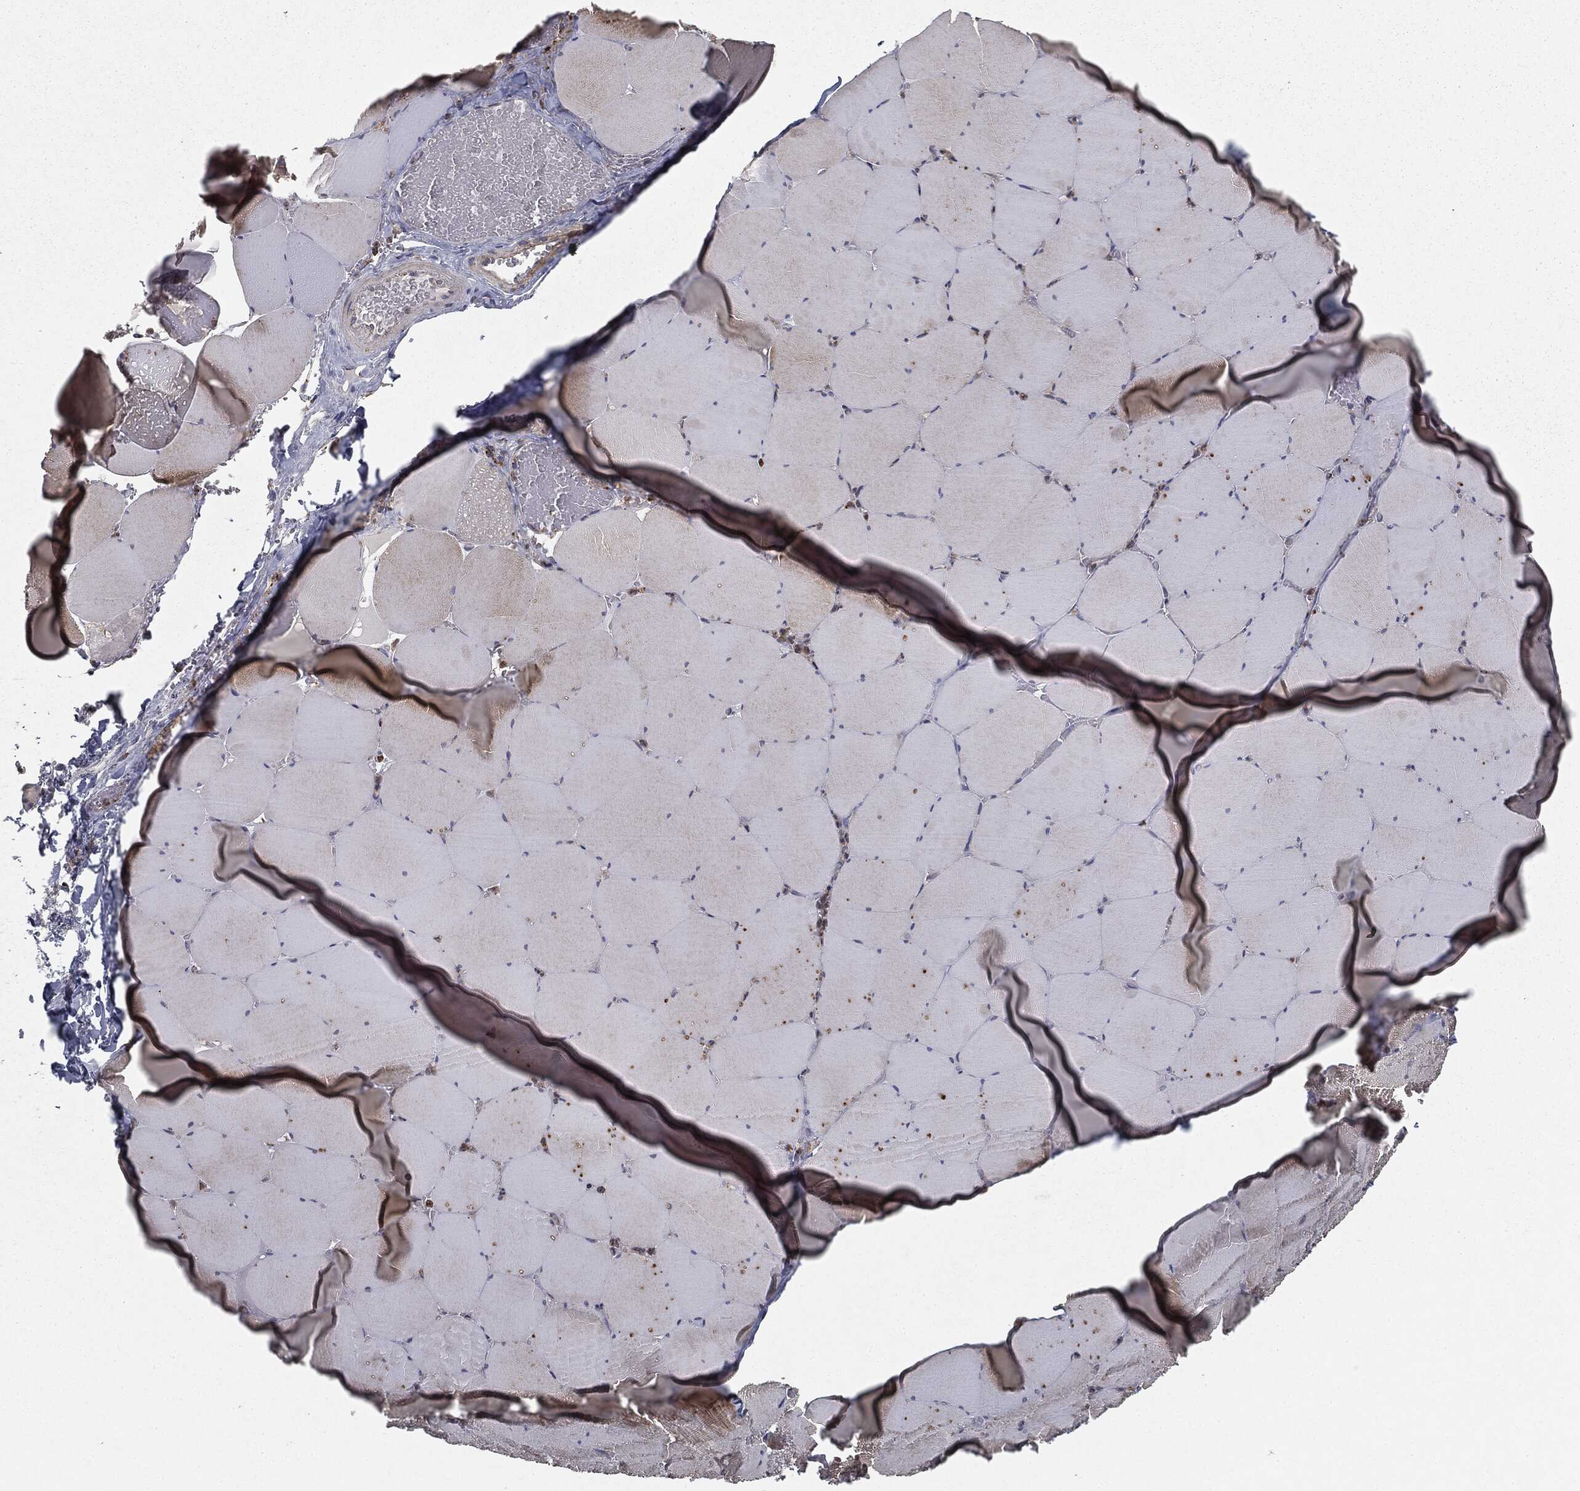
{"staining": {"intensity": "moderate", "quantity": "<25%", "location": "cytoplasmic/membranous"}, "tissue": "skeletal muscle", "cell_type": "Myocytes", "image_type": "normal", "snomed": [{"axis": "morphology", "description": "Normal tissue, NOS"}, {"axis": "morphology", "description": "Malignant melanoma, Metastatic site"}, {"axis": "topography", "description": "Skeletal muscle"}], "caption": "Brown immunohistochemical staining in normal human skeletal muscle demonstrates moderate cytoplasmic/membranous positivity in approximately <25% of myocytes.", "gene": "CTSA", "patient": {"sex": "male", "age": 50}}